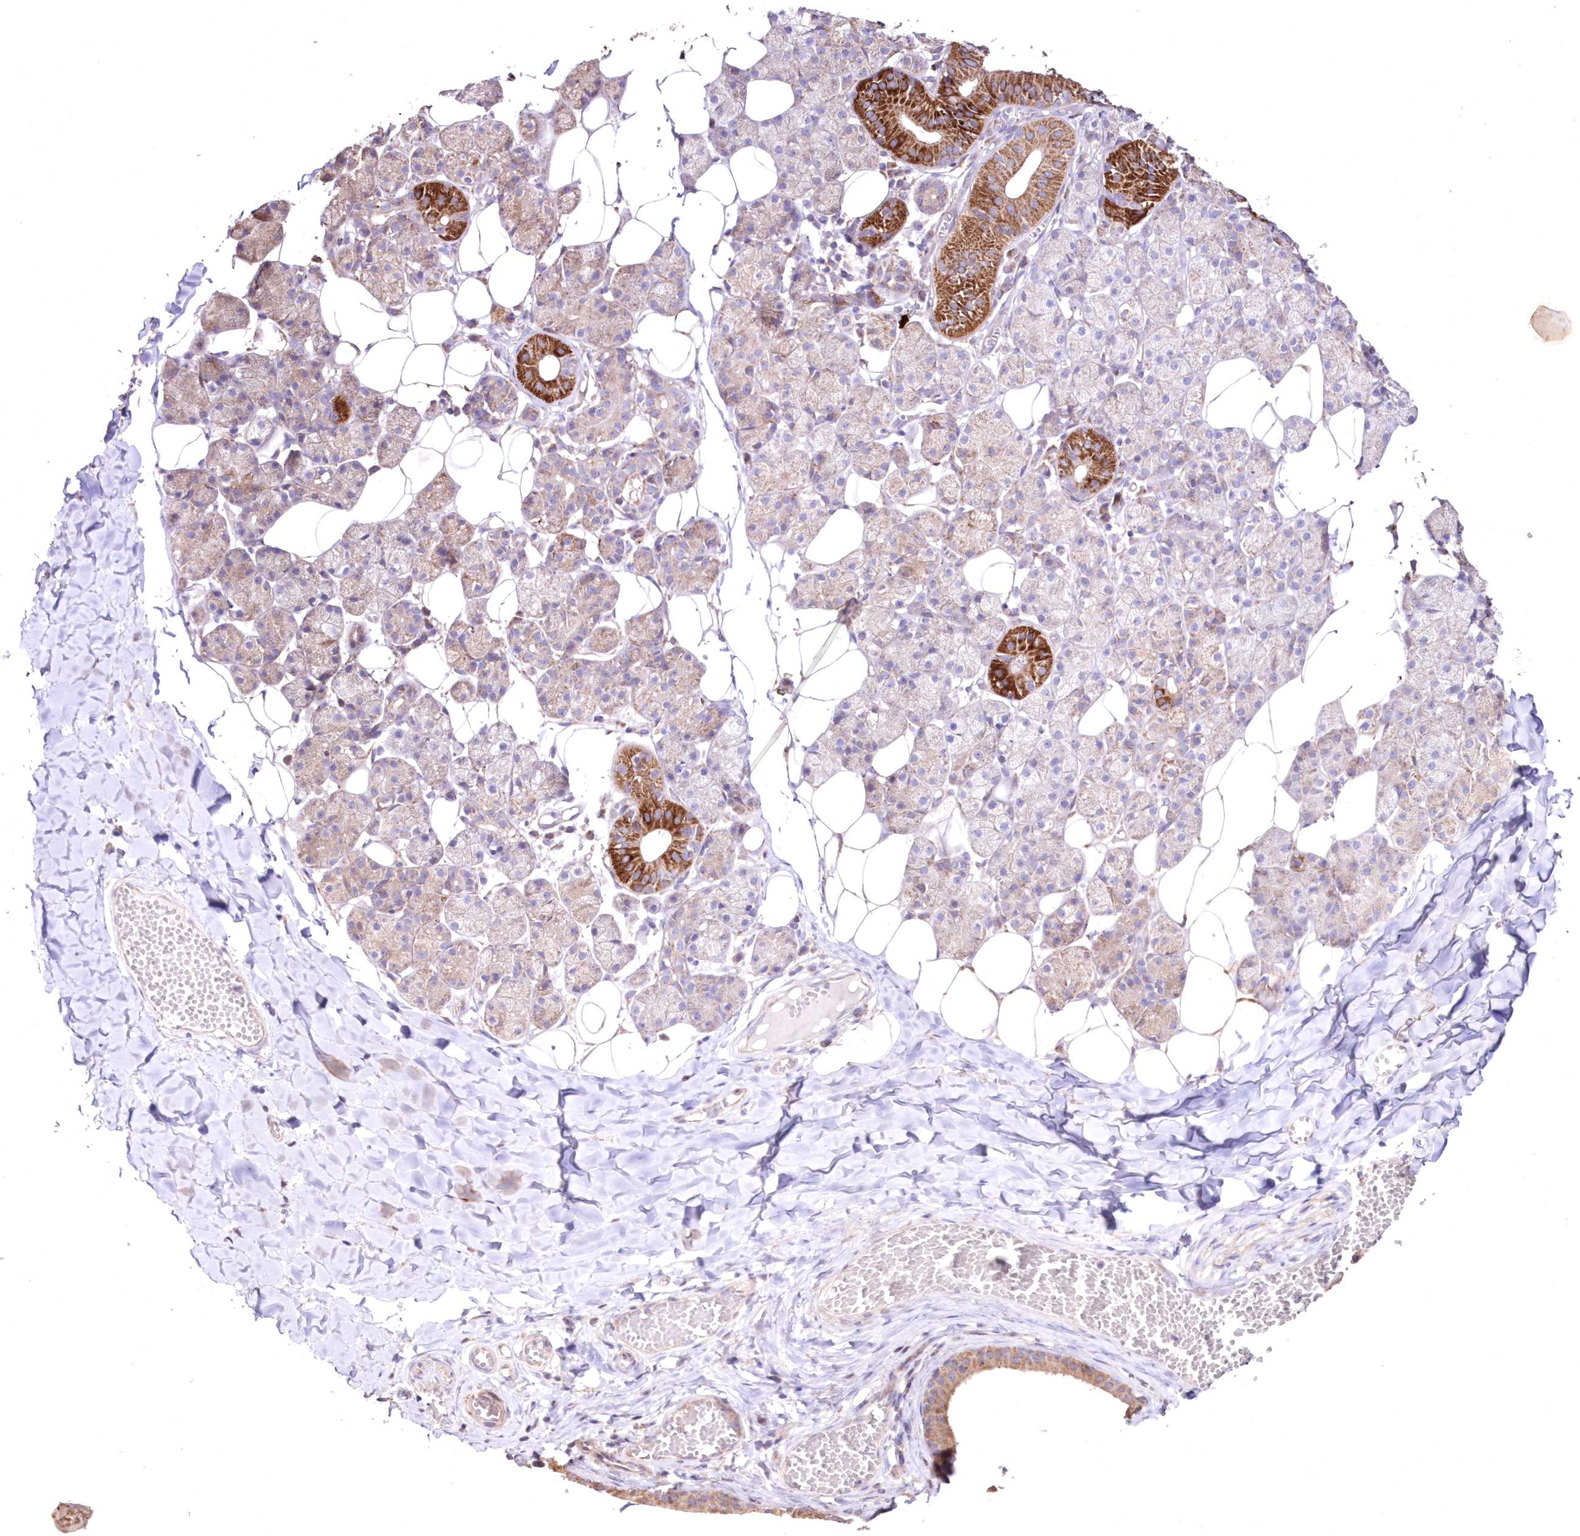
{"staining": {"intensity": "strong", "quantity": "25%-75%", "location": "cytoplasmic/membranous"}, "tissue": "salivary gland", "cell_type": "Glandular cells", "image_type": "normal", "snomed": [{"axis": "morphology", "description": "Normal tissue, NOS"}, {"axis": "topography", "description": "Salivary gland"}], "caption": "Protein staining of unremarkable salivary gland demonstrates strong cytoplasmic/membranous staining in about 25%-75% of glandular cells.", "gene": "HADHB", "patient": {"sex": "female", "age": 33}}